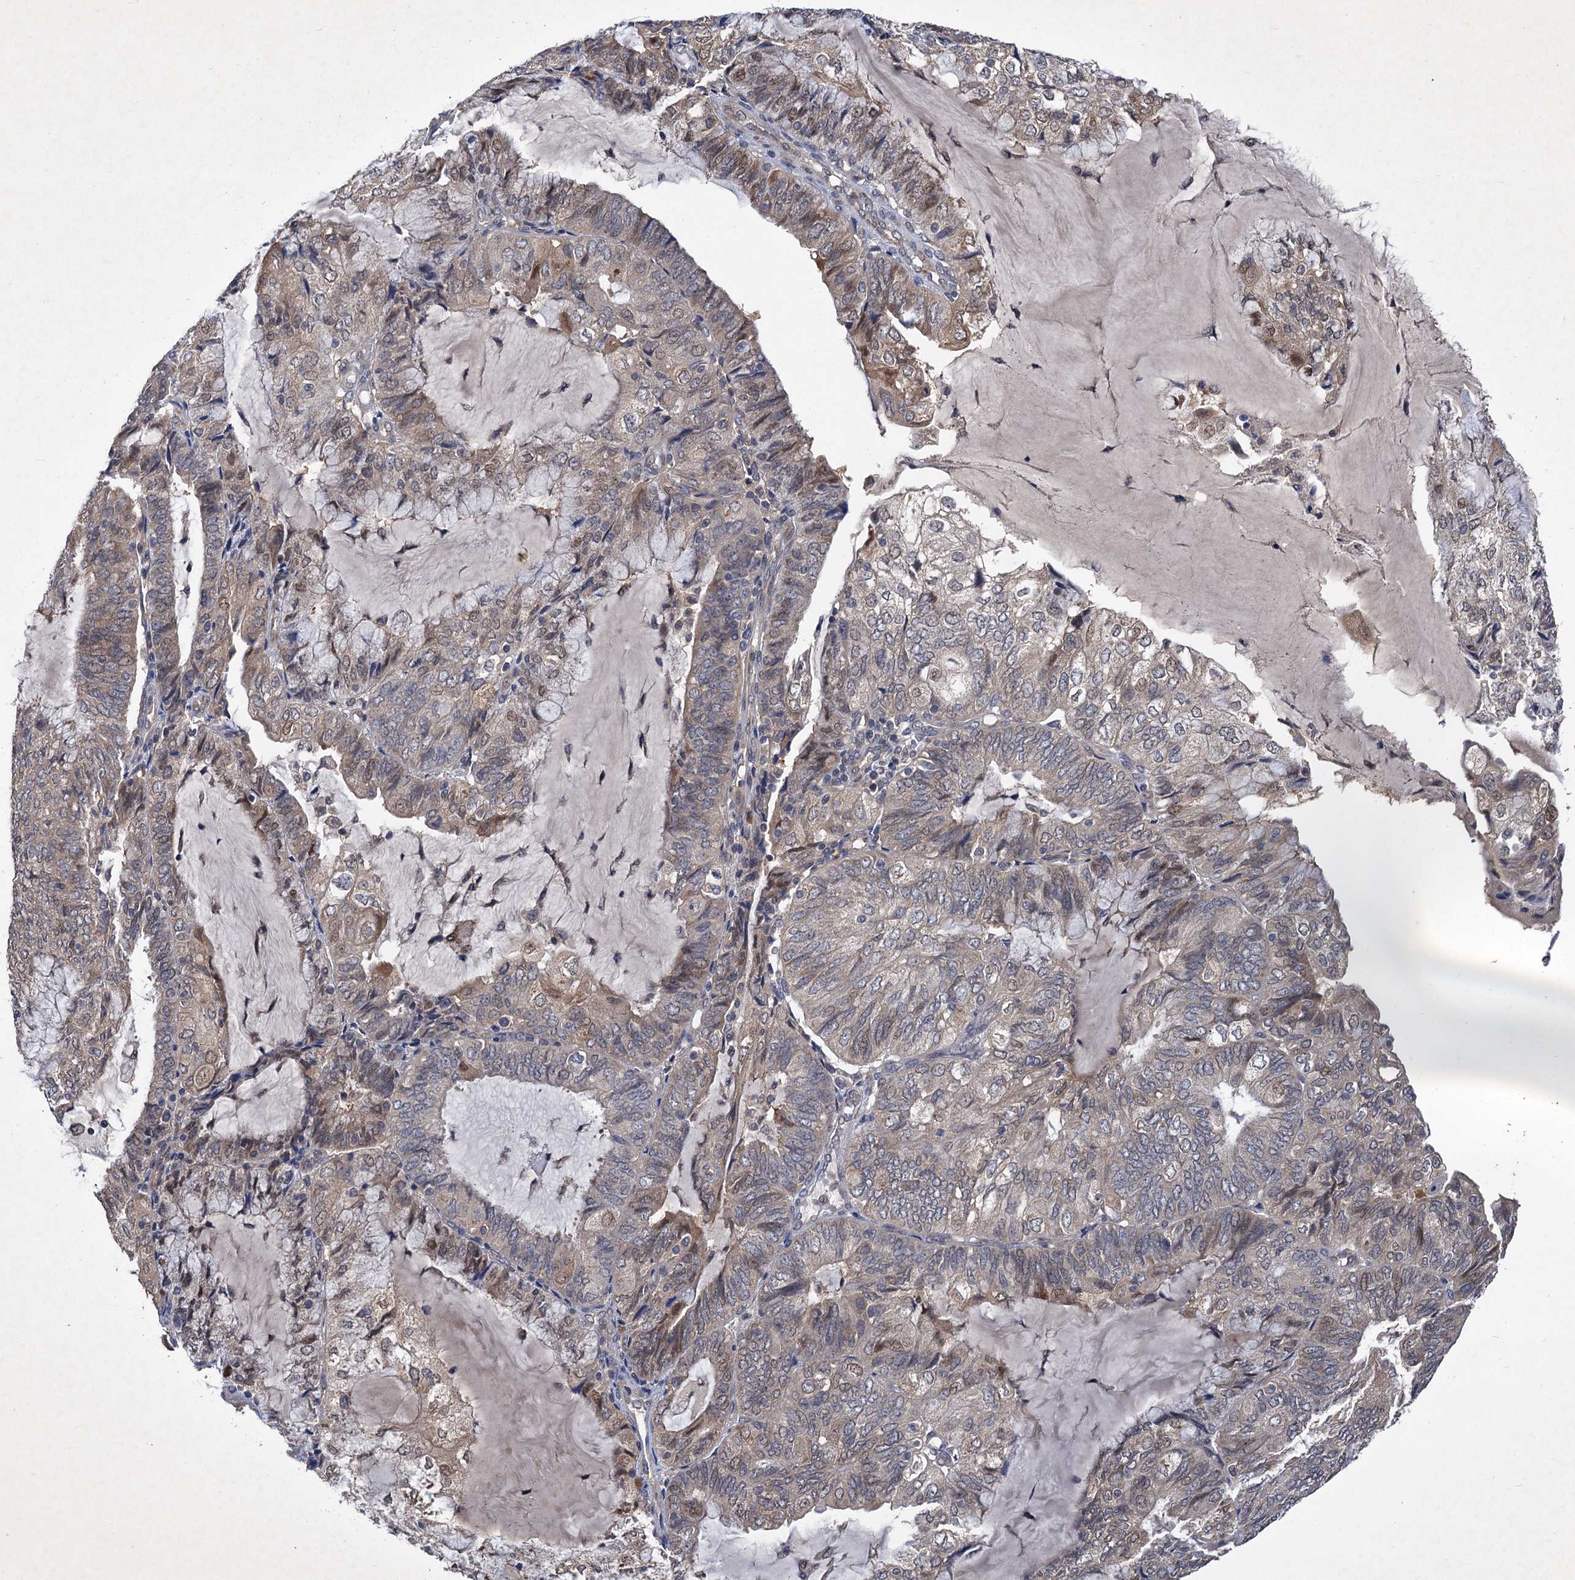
{"staining": {"intensity": "weak", "quantity": "<25%", "location": "cytoplasmic/membranous,nuclear"}, "tissue": "endometrial cancer", "cell_type": "Tumor cells", "image_type": "cancer", "snomed": [{"axis": "morphology", "description": "Adenocarcinoma, NOS"}, {"axis": "topography", "description": "Endometrium"}], "caption": "There is no significant positivity in tumor cells of endometrial adenocarcinoma. (Brightfield microscopy of DAB immunohistochemistry (IHC) at high magnification).", "gene": "TMEM39B", "patient": {"sex": "female", "age": 81}}